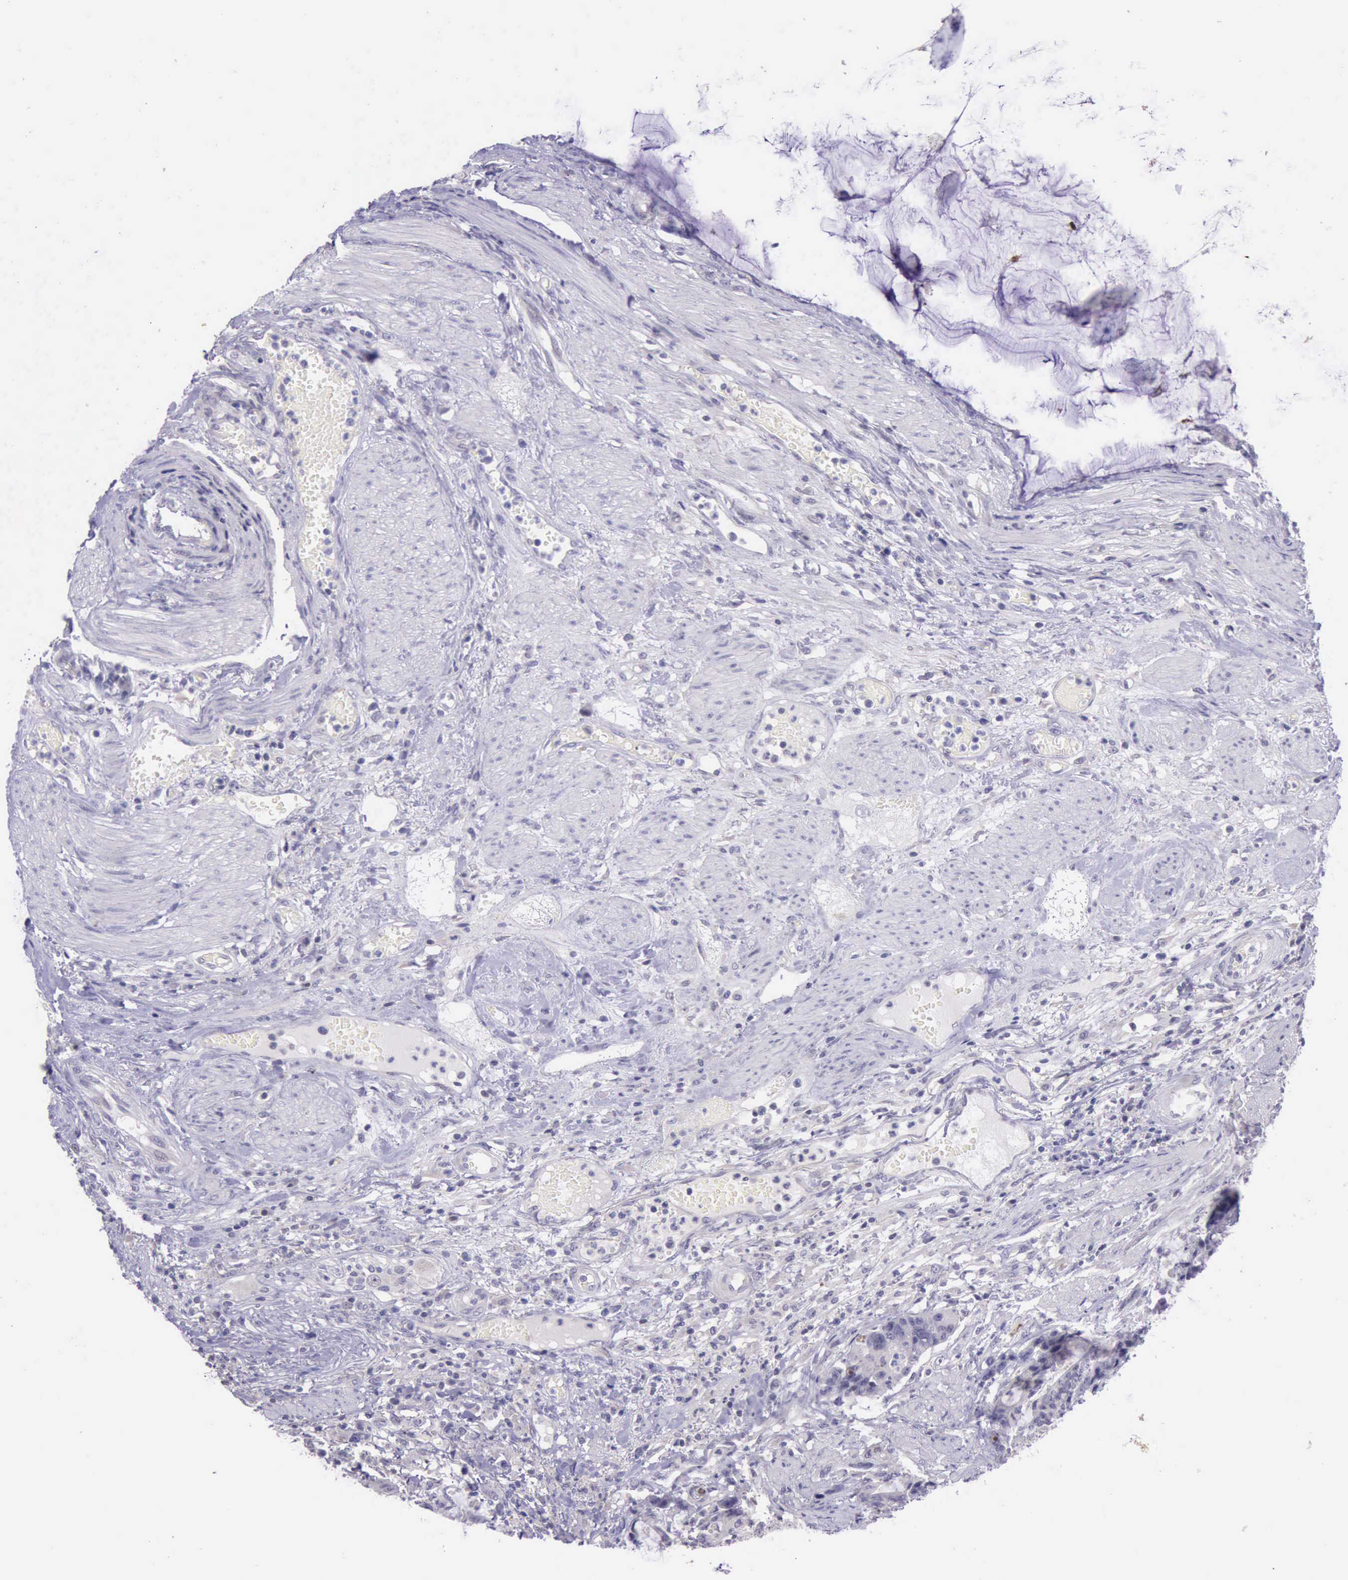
{"staining": {"intensity": "strong", "quantity": "<25%", "location": "nuclear"}, "tissue": "colorectal cancer", "cell_type": "Tumor cells", "image_type": "cancer", "snomed": [{"axis": "morphology", "description": "Adenocarcinoma, NOS"}, {"axis": "topography", "description": "Colon"}], "caption": "A micrograph showing strong nuclear positivity in about <25% of tumor cells in colorectal adenocarcinoma, as visualized by brown immunohistochemical staining.", "gene": "PARP1", "patient": {"sex": "female", "age": 84}}